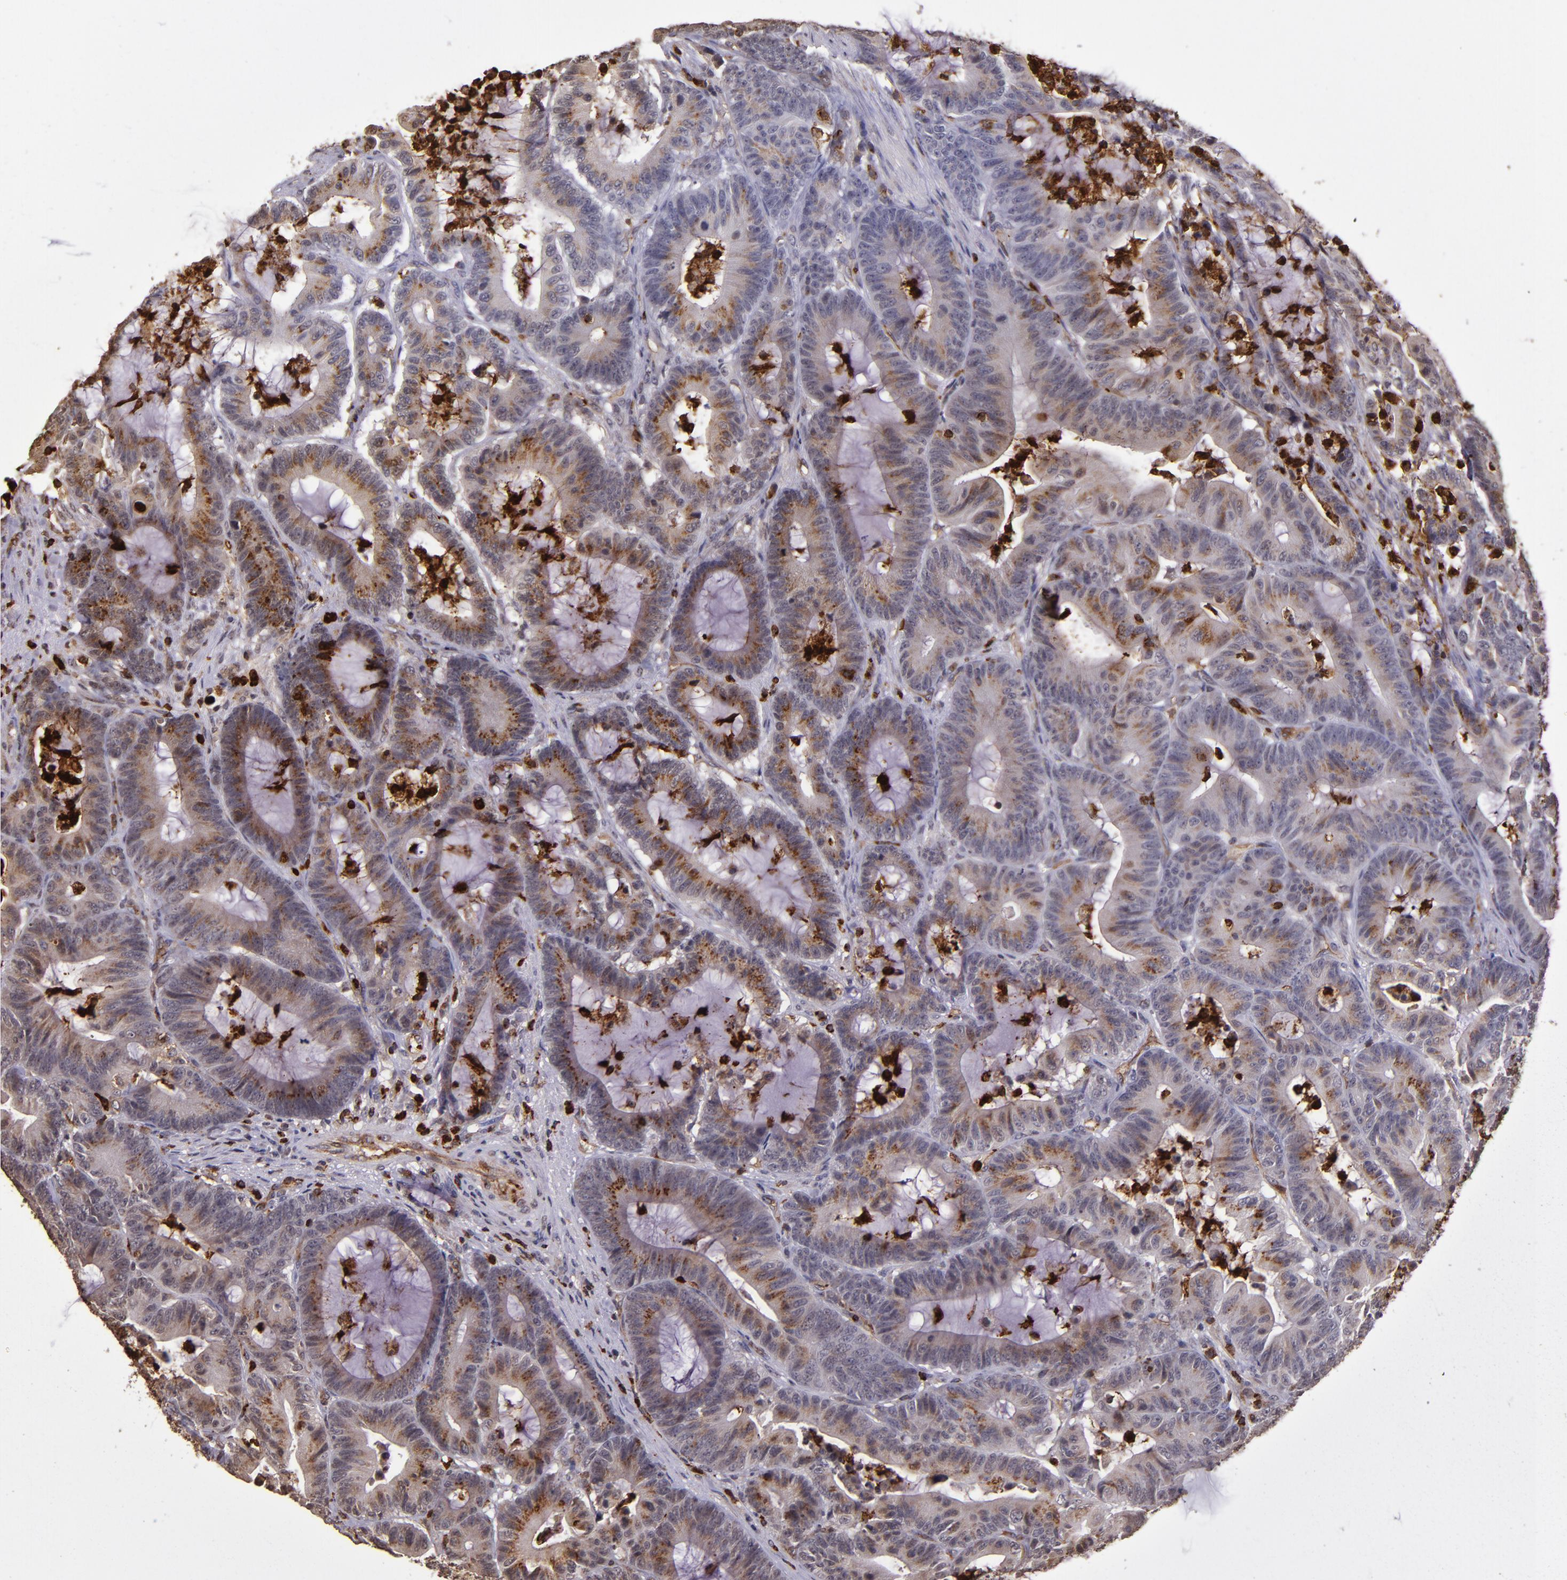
{"staining": {"intensity": "moderate", "quantity": "25%-75%", "location": "cytoplasmic/membranous"}, "tissue": "colorectal cancer", "cell_type": "Tumor cells", "image_type": "cancer", "snomed": [{"axis": "morphology", "description": "Adenocarcinoma, NOS"}, {"axis": "topography", "description": "Colon"}], "caption": "Colorectal cancer was stained to show a protein in brown. There is medium levels of moderate cytoplasmic/membranous positivity in approximately 25%-75% of tumor cells.", "gene": "SLC2A3", "patient": {"sex": "female", "age": 84}}